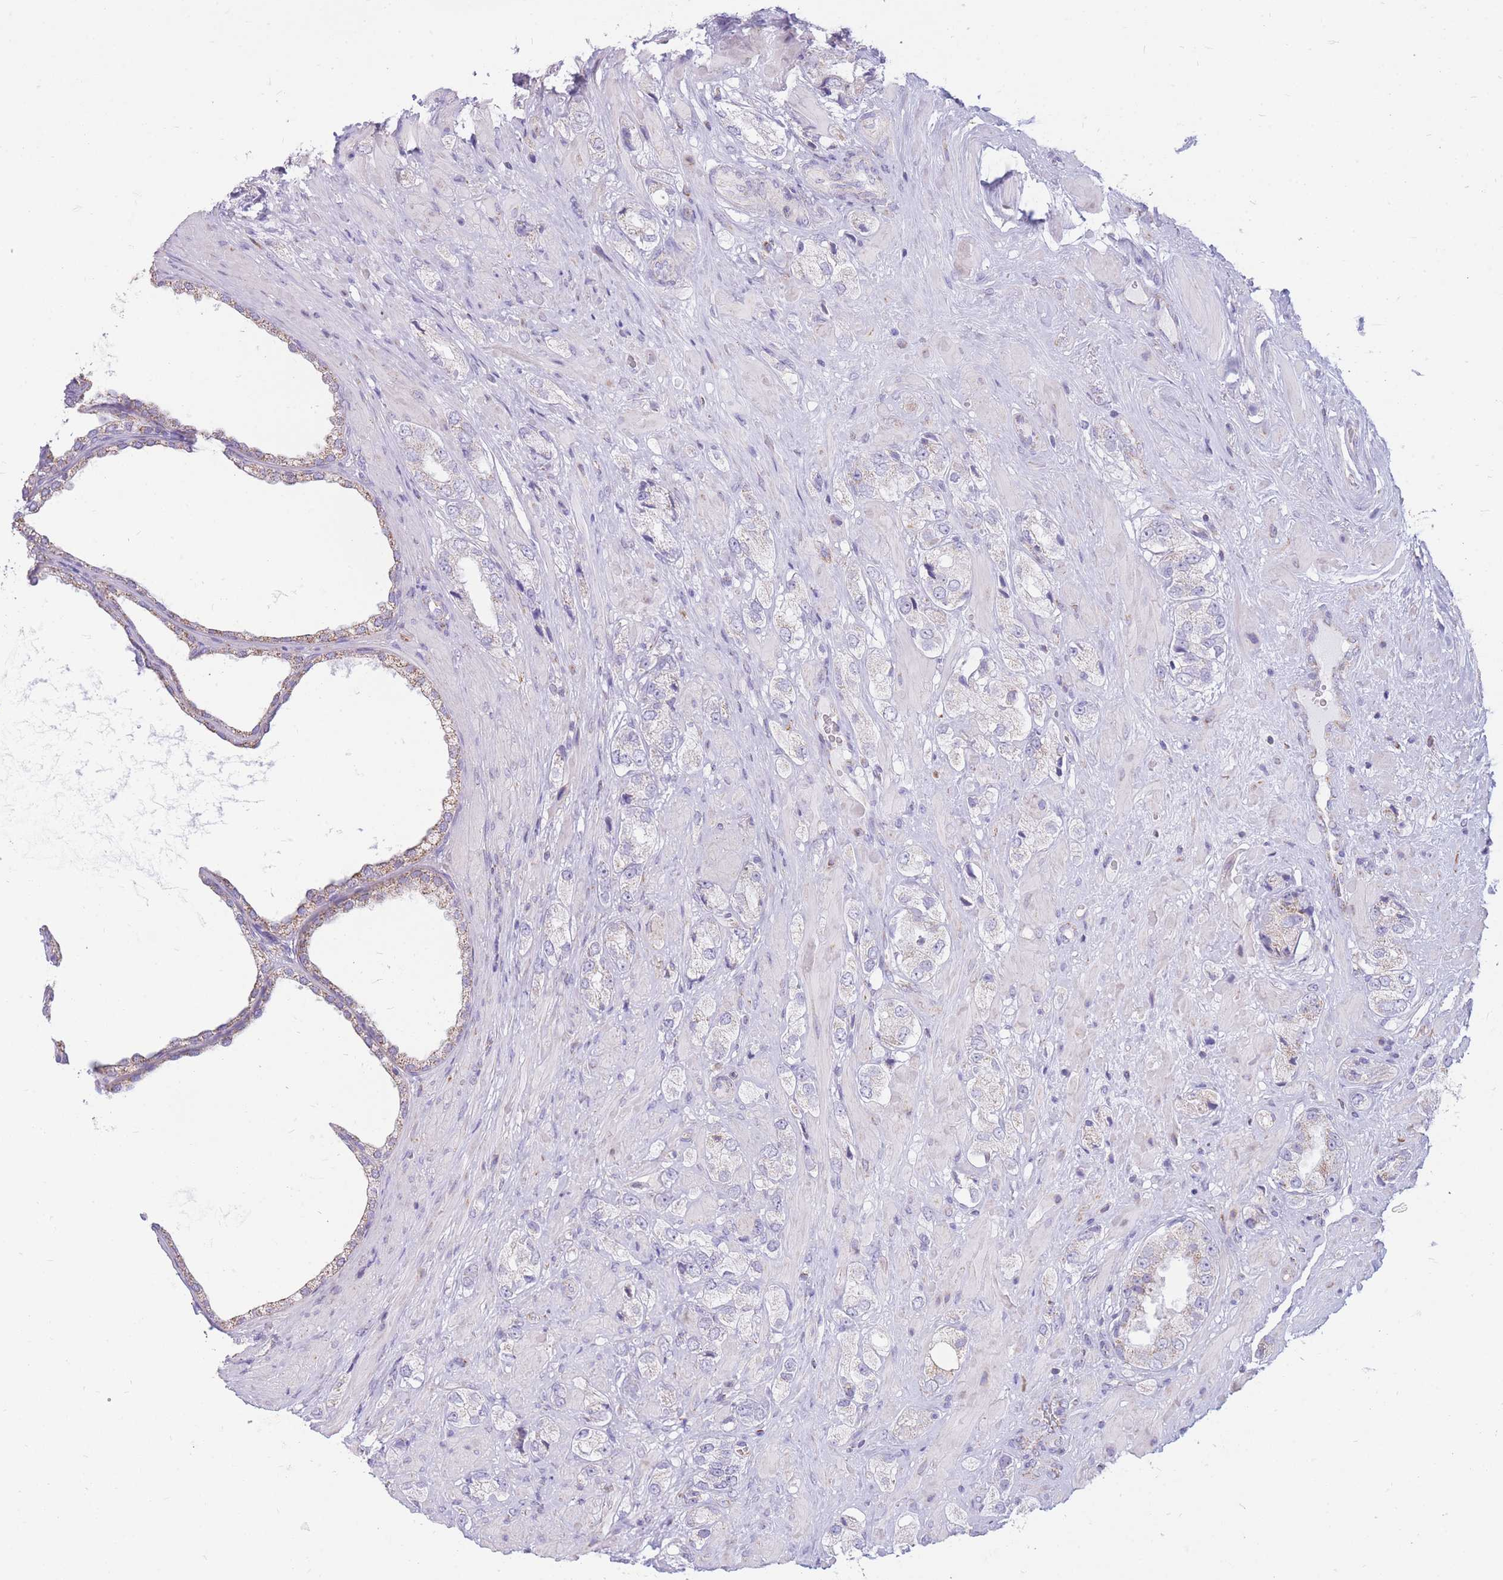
{"staining": {"intensity": "negative", "quantity": "none", "location": "none"}, "tissue": "prostate cancer", "cell_type": "Tumor cells", "image_type": "cancer", "snomed": [{"axis": "morphology", "description": "Adenocarcinoma, High grade"}, {"axis": "topography", "description": "Prostate and seminal vesicle, NOS"}], "caption": "Tumor cells are negative for protein expression in human prostate cancer.", "gene": "PCSK1", "patient": {"sex": "male", "age": 64}}